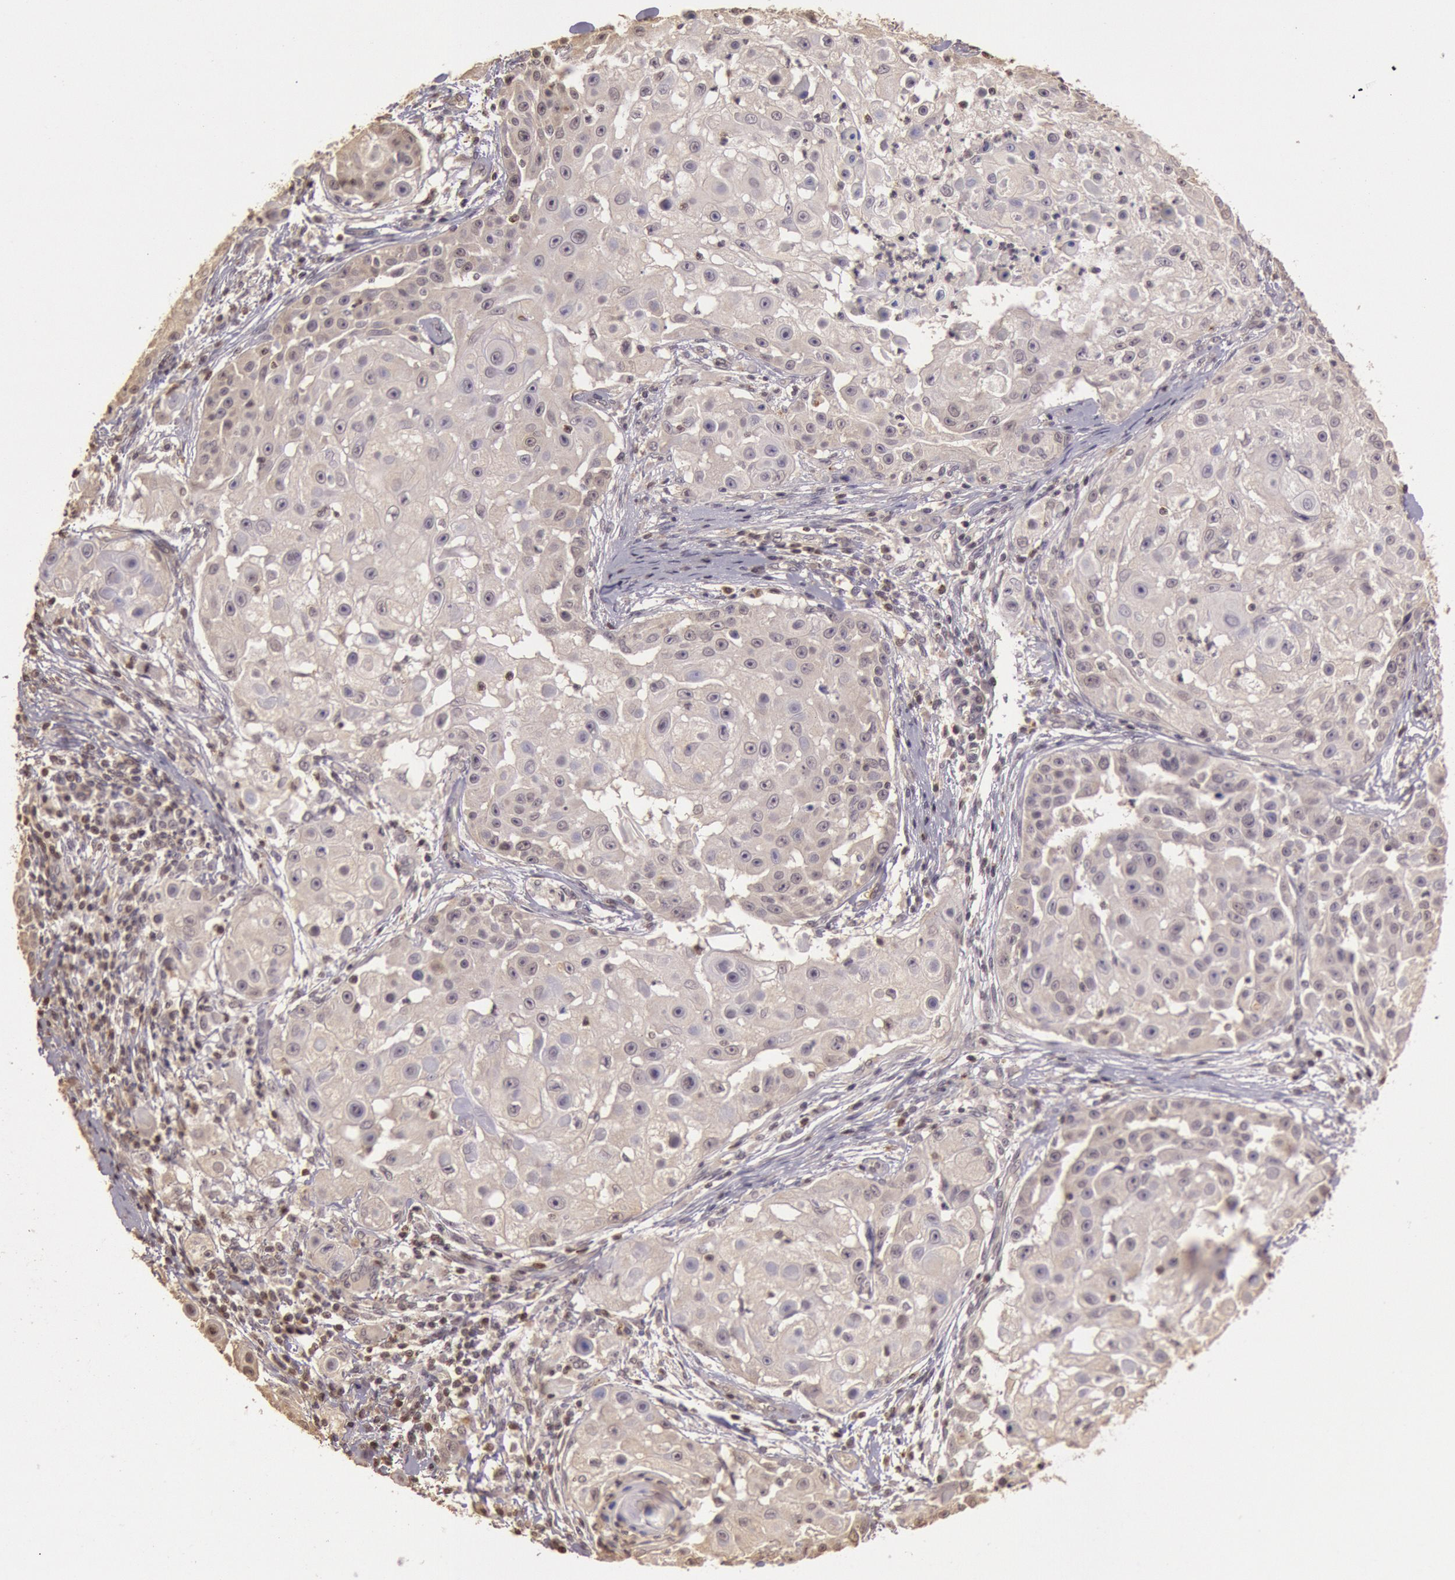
{"staining": {"intensity": "weak", "quantity": ">75%", "location": "cytoplasmic/membranous"}, "tissue": "skin cancer", "cell_type": "Tumor cells", "image_type": "cancer", "snomed": [{"axis": "morphology", "description": "Squamous cell carcinoma, NOS"}, {"axis": "topography", "description": "Skin"}], "caption": "The photomicrograph exhibits immunohistochemical staining of skin cancer (squamous cell carcinoma). There is weak cytoplasmic/membranous staining is identified in about >75% of tumor cells.", "gene": "SOD1", "patient": {"sex": "female", "age": 57}}